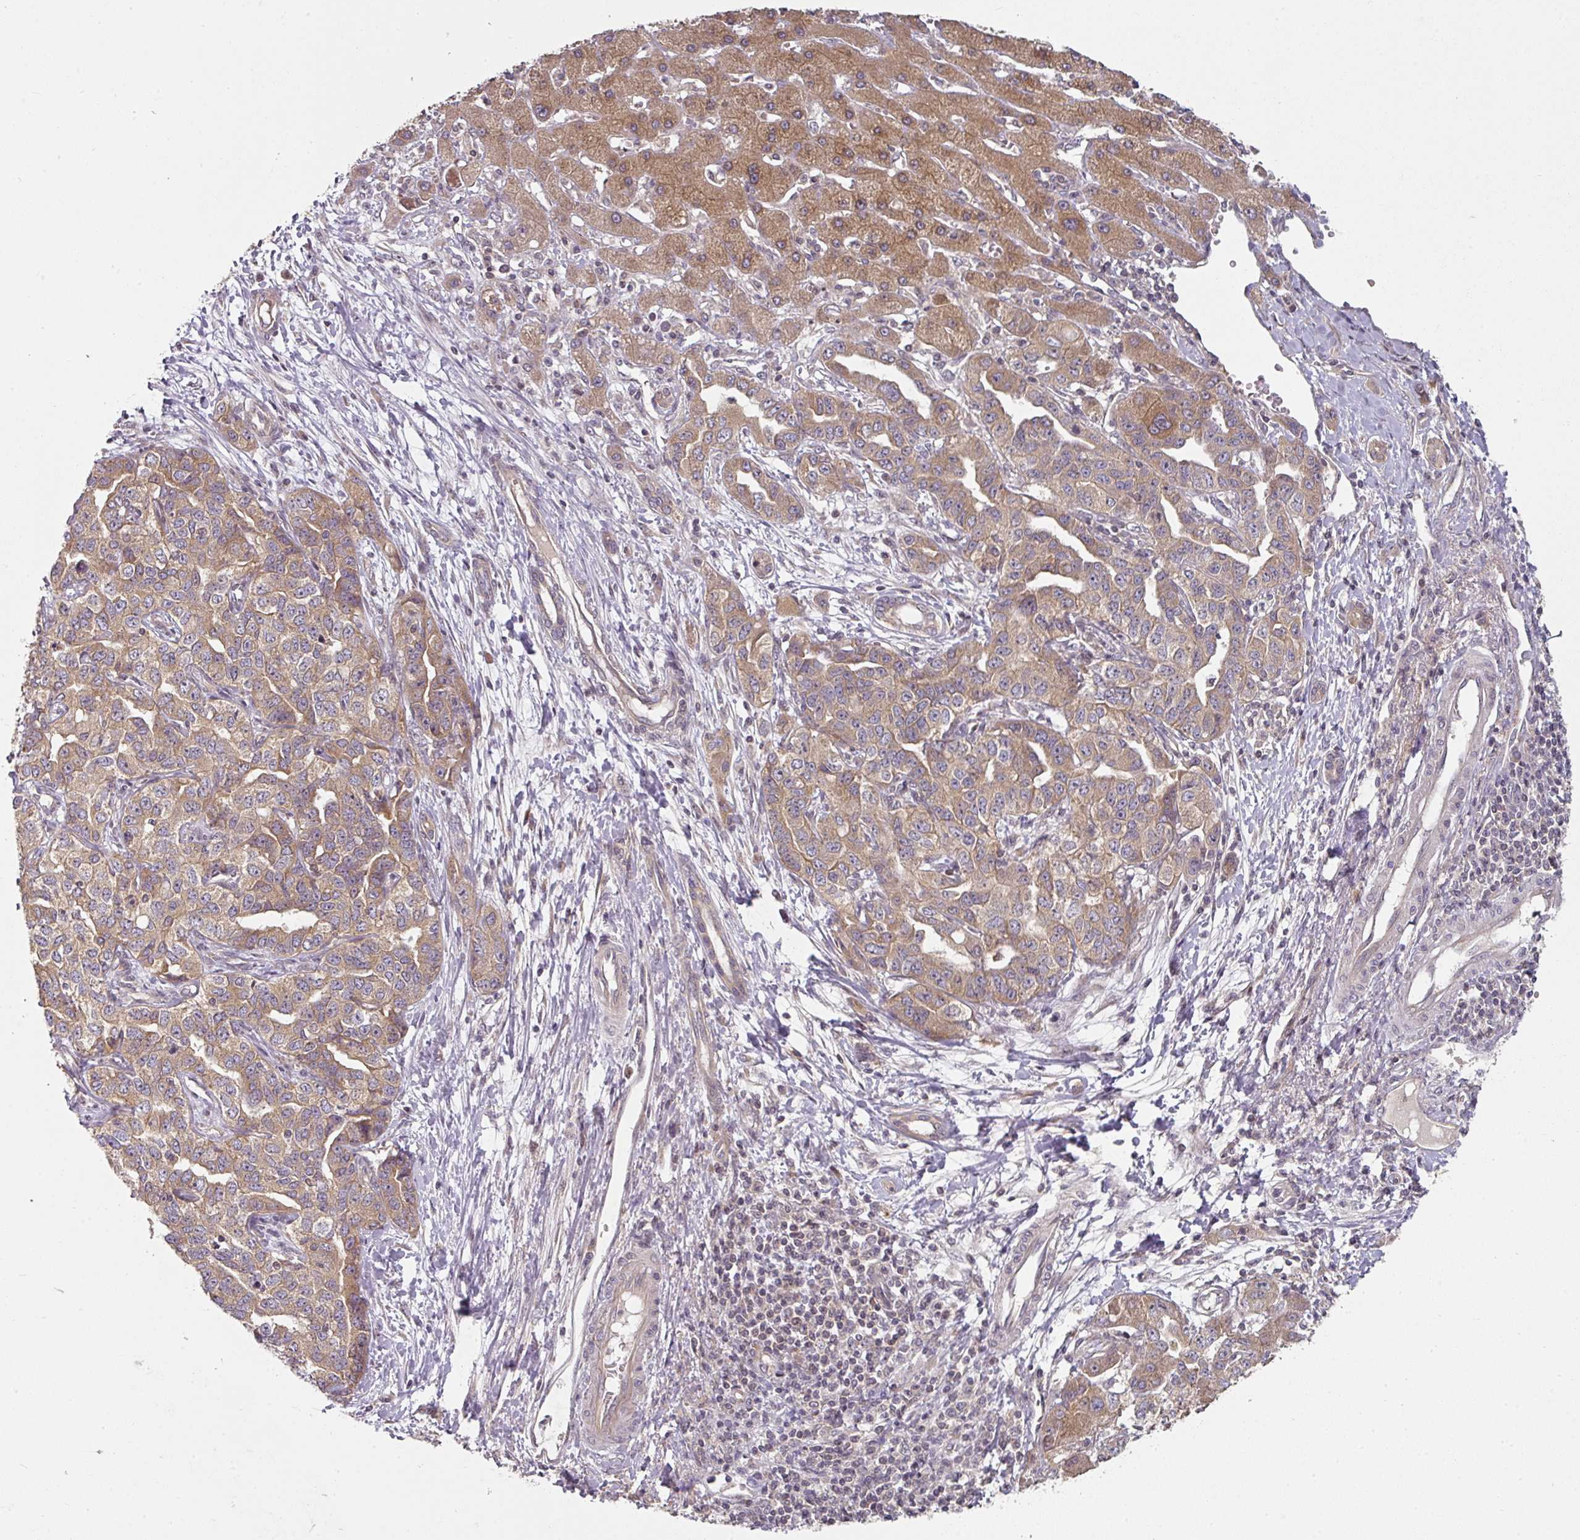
{"staining": {"intensity": "moderate", "quantity": ">75%", "location": "cytoplasmic/membranous"}, "tissue": "liver cancer", "cell_type": "Tumor cells", "image_type": "cancer", "snomed": [{"axis": "morphology", "description": "Cholangiocarcinoma"}, {"axis": "topography", "description": "Liver"}], "caption": "Cholangiocarcinoma (liver) tissue exhibits moderate cytoplasmic/membranous staining in approximately >75% of tumor cells, visualized by immunohistochemistry. Using DAB (3,3'-diaminobenzidine) (brown) and hematoxylin (blue) stains, captured at high magnification using brightfield microscopy.", "gene": "MAP2K2", "patient": {"sex": "male", "age": 59}}